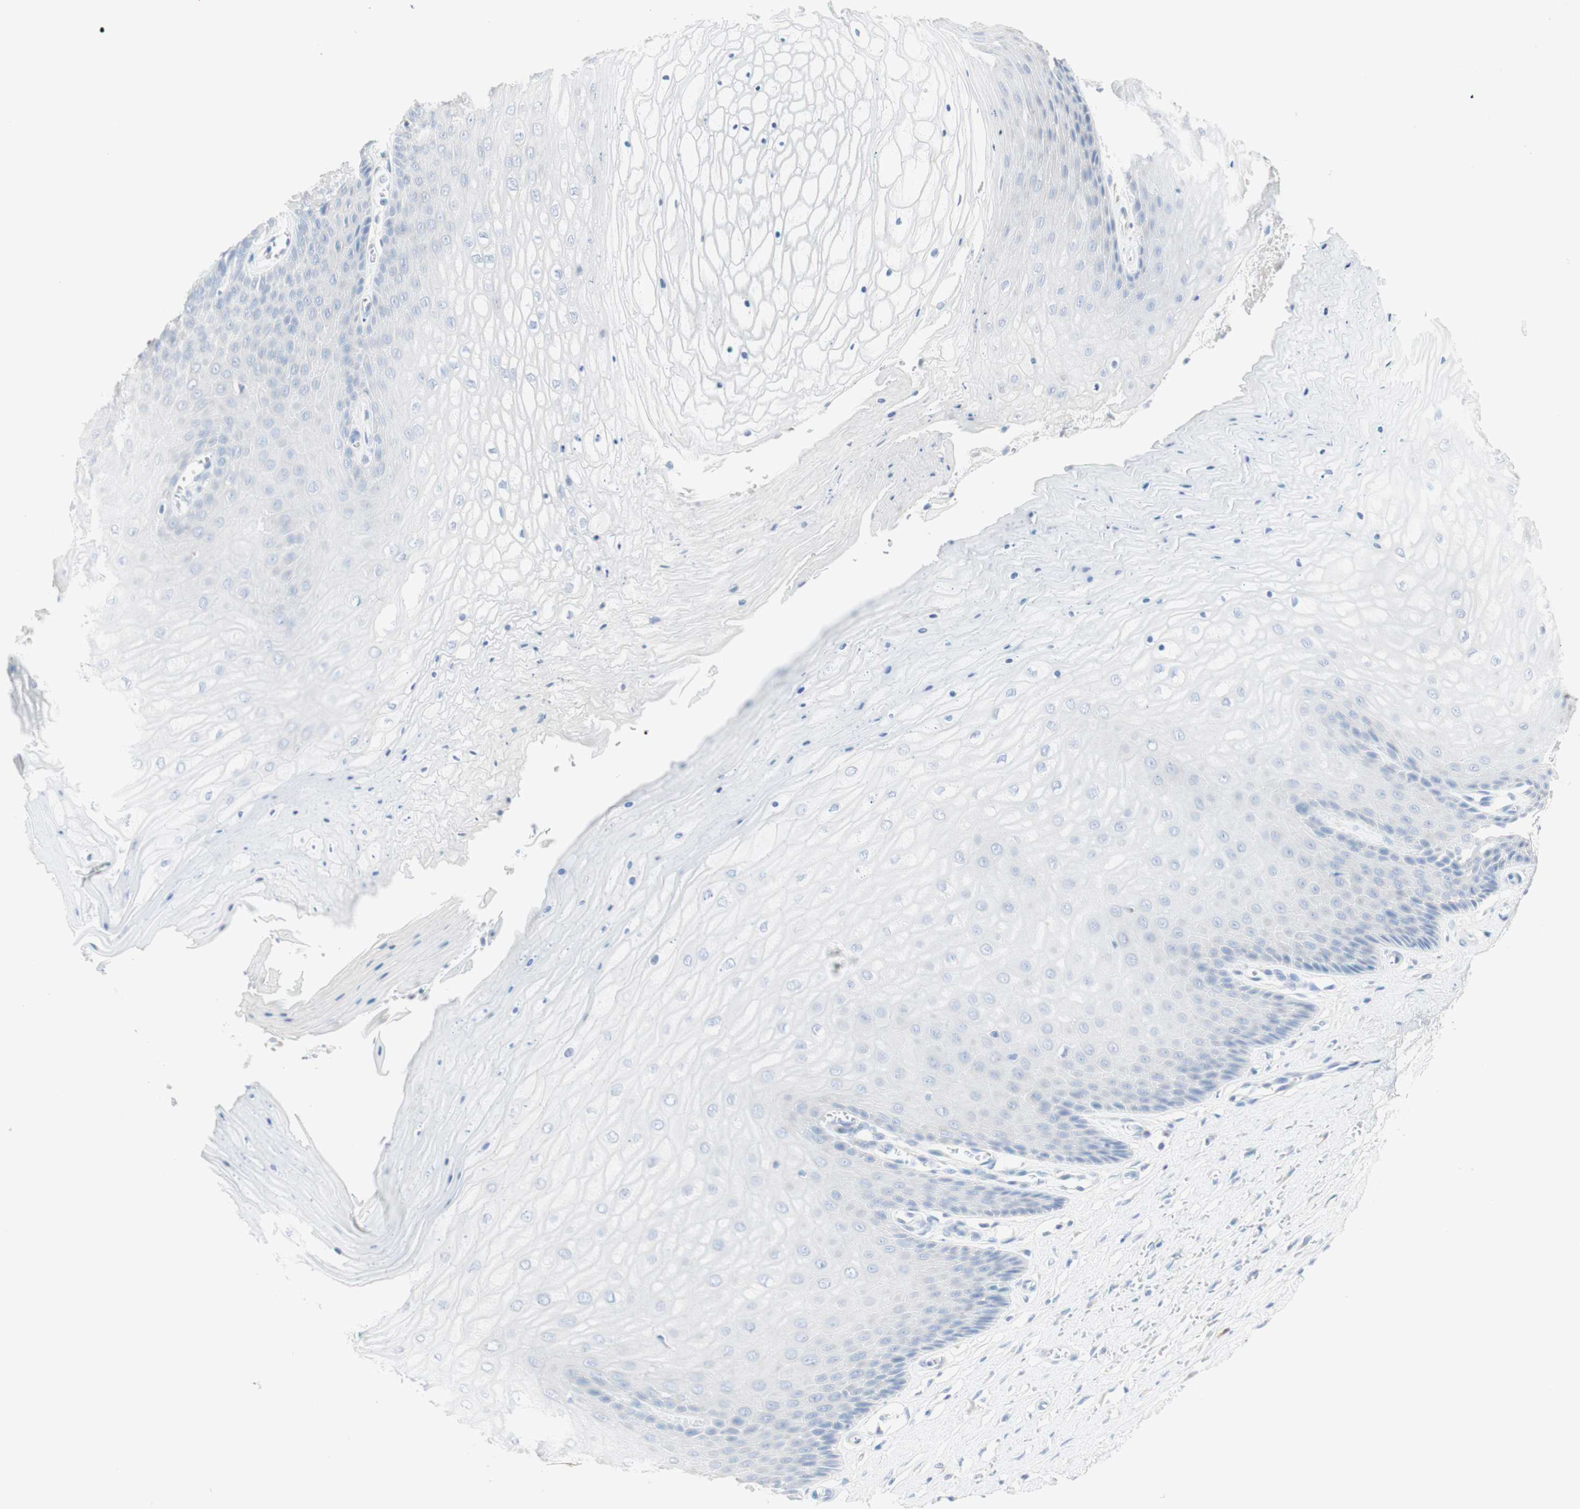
{"staining": {"intensity": "negative", "quantity": "none", "location": "none"}, "tissue": "cervix", "cell_type": "Glandular cells", "image_type": "normal", "snomed": [{"axis": "morphology", "description": "Normal tissue, NOS"}, {"axis": "topography", "description": "Cervix"}], "caption": "IHC of unremarkable cervix demonstrates no positivity in glandular cells. Brightfield microscopy of immunohistochemistry stained with DAB (brown) and hematoxylin (blue), captured at high magnification.", "gene": "MANEA", "patient": {"sex": "female", "age": 55}}